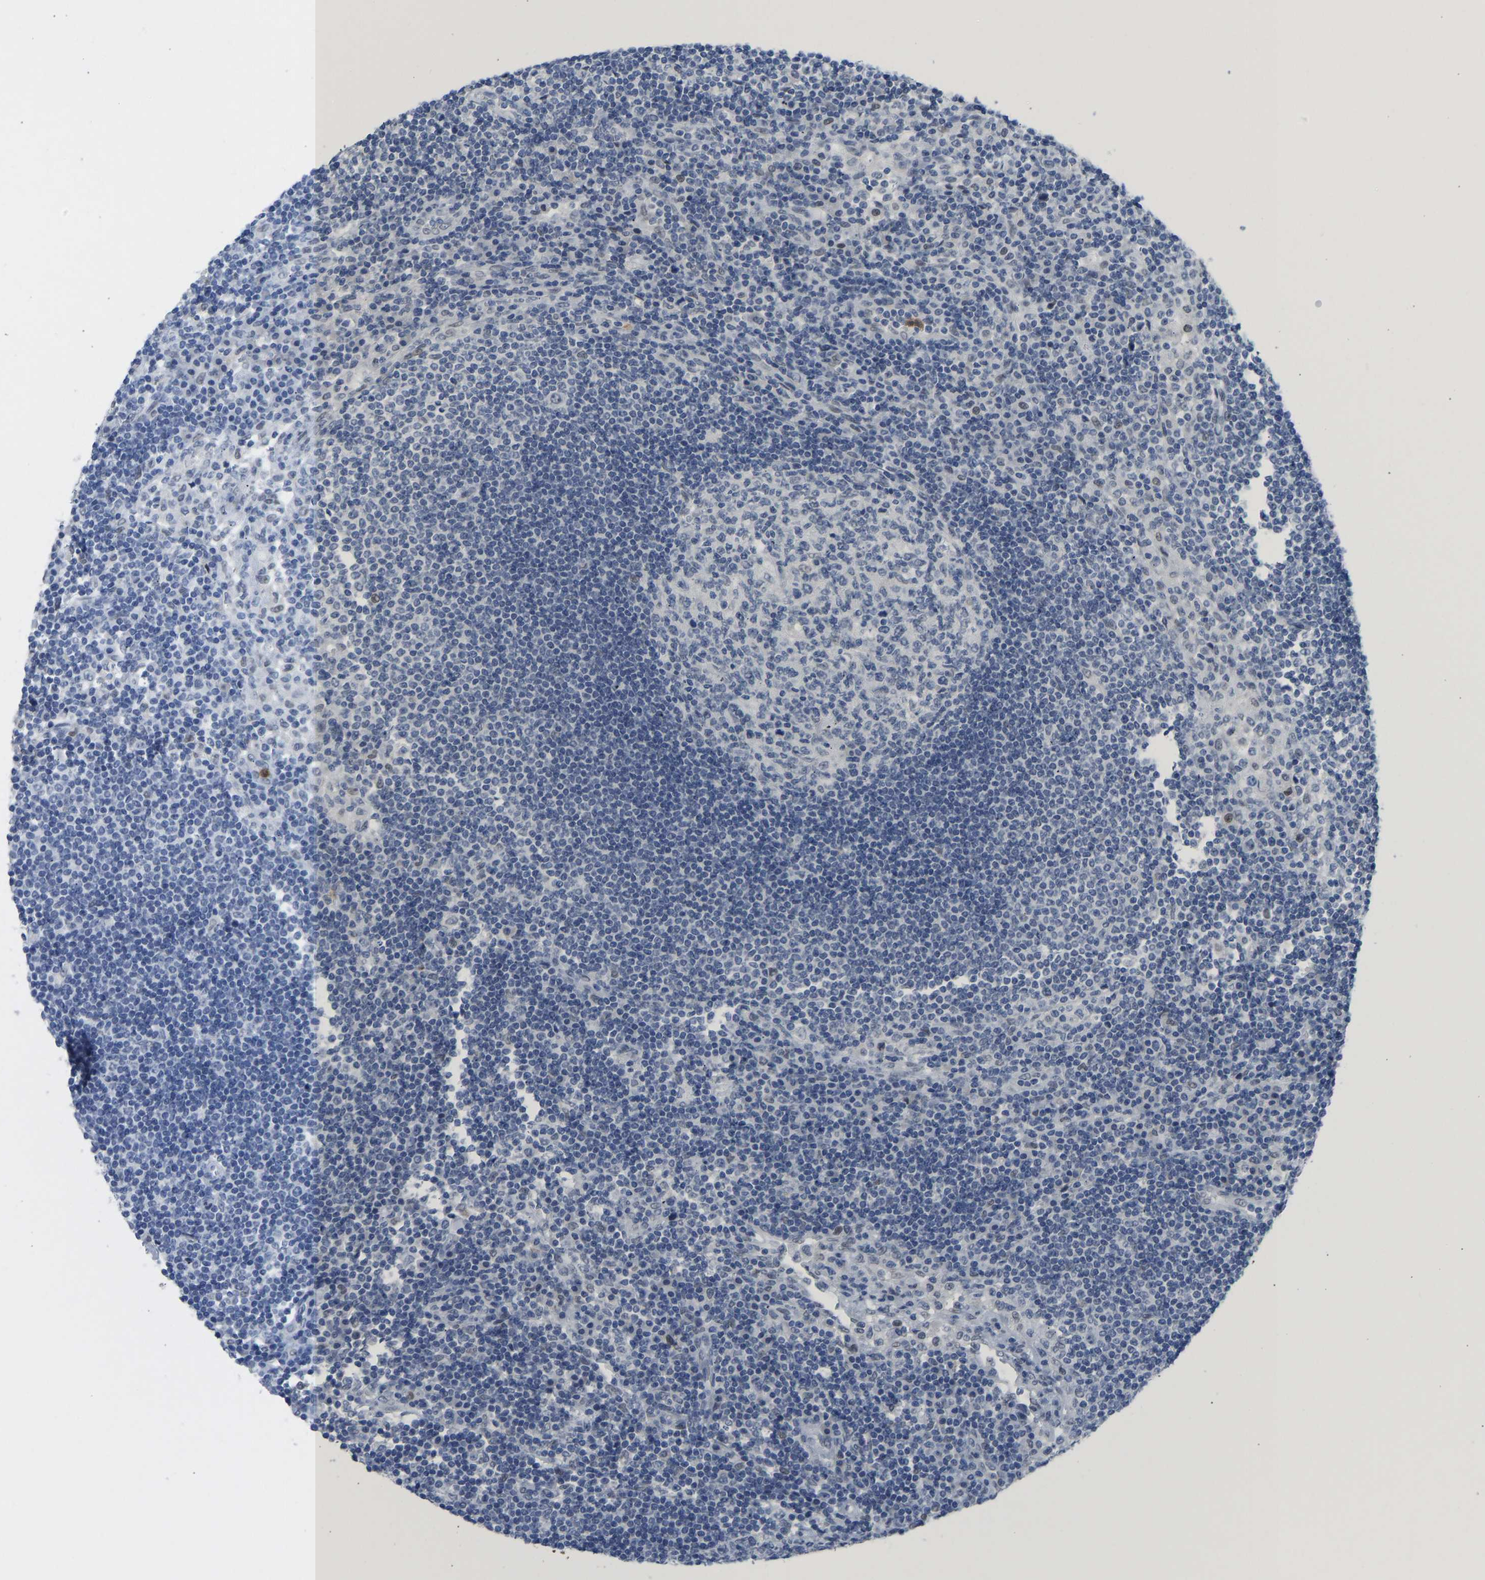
{"staining": {"intensity": "negative", "quantity": "none", "location": "none"}, "tissue": "lymph node", "cell_type": "Germinal center cells", "image_type": "normal", "snomed": [{"axis": "morphology", "description": "Normal tissue, NOS"}, {"axis": "topography", "description": "Lymph node"}], "caption": "Human lymph node stained for a protein using IHC reveals no positivity in germinal center cells.", "gene": "TXNDC2", "patient": {"sex": "female", "age": 53}}